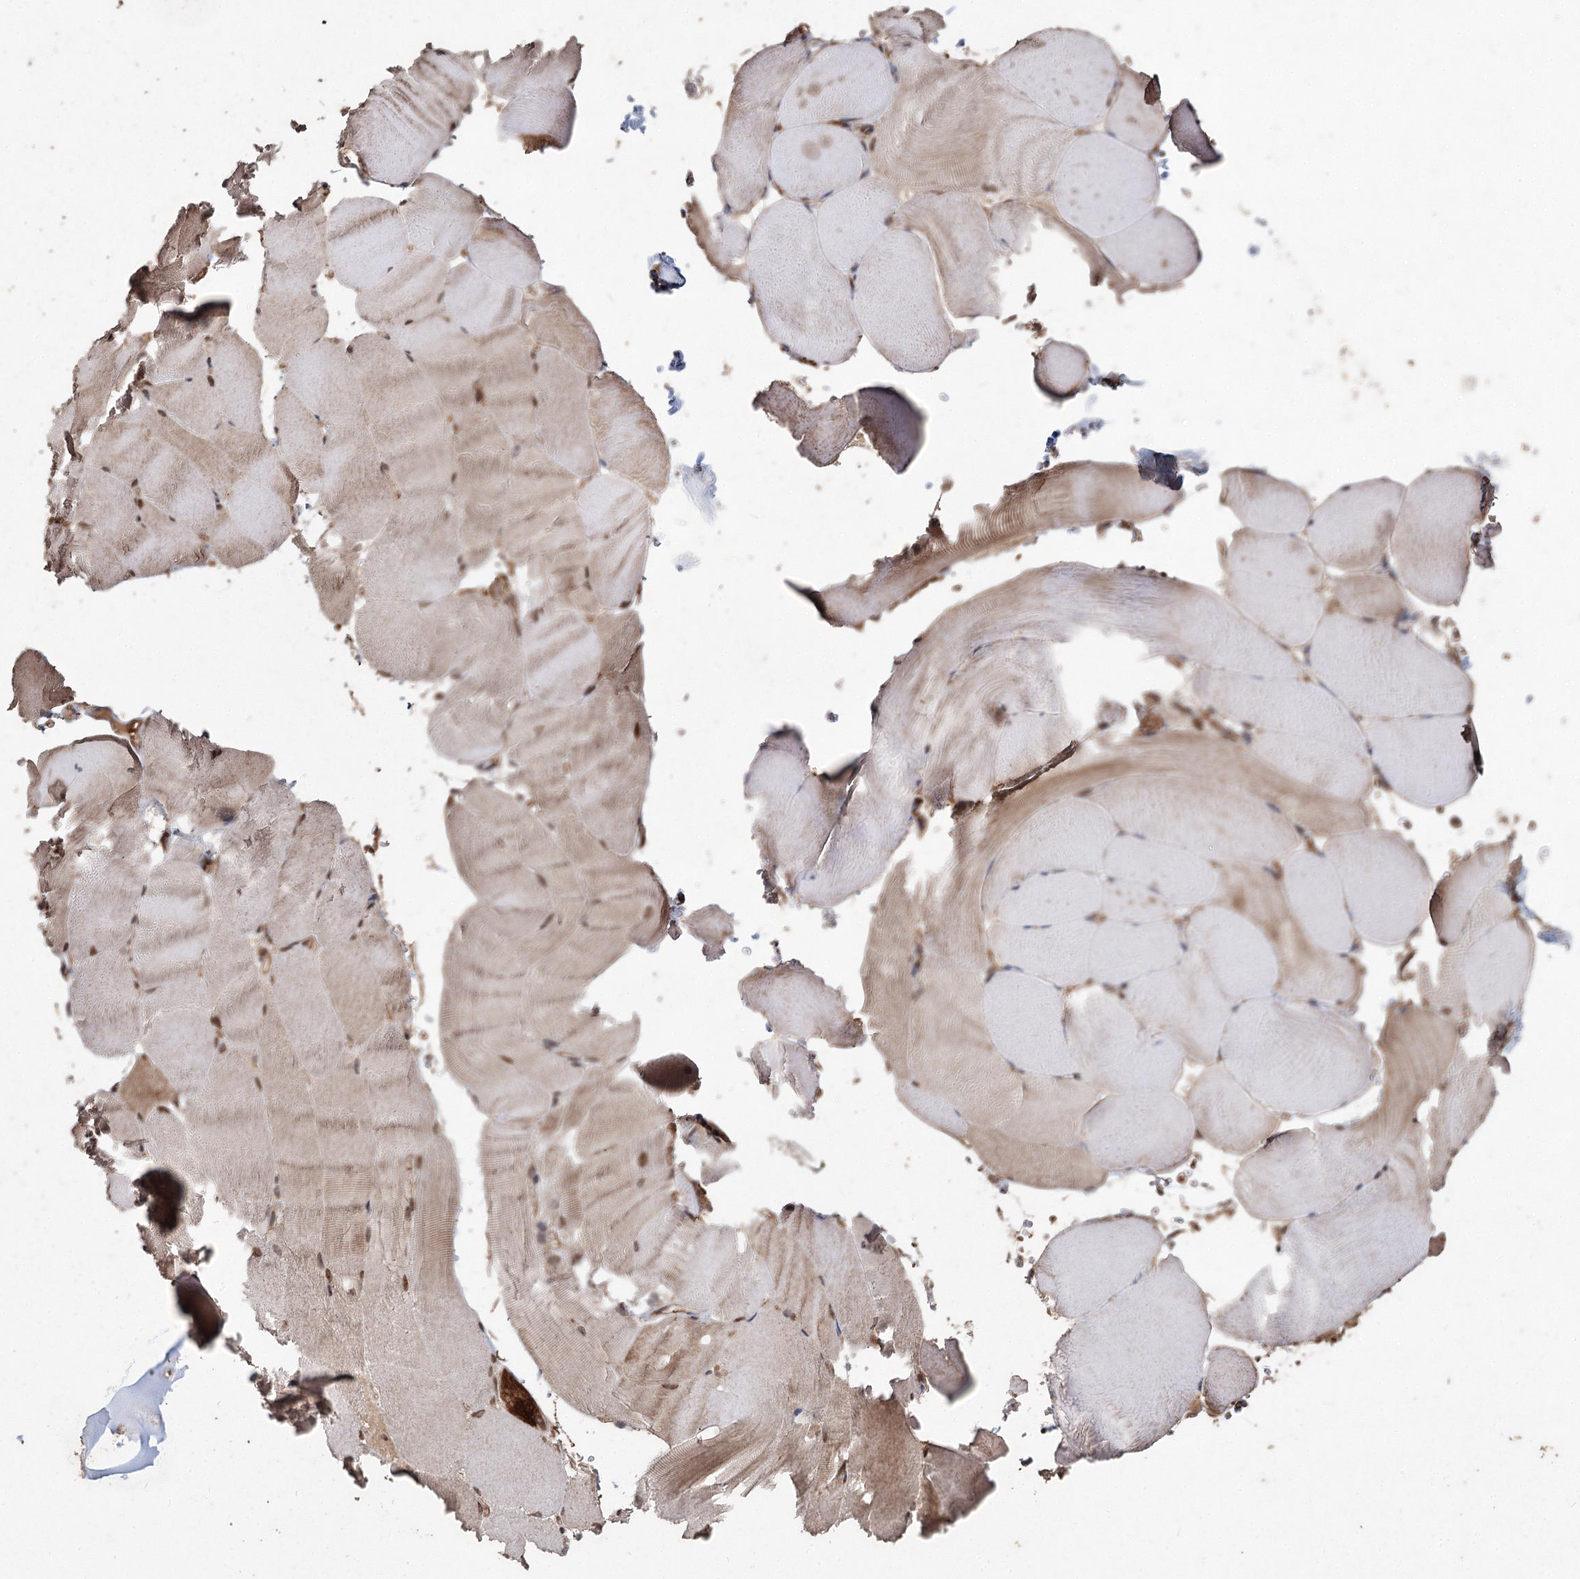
{"staining": {"intensity": "moderate", "quantity": "<25%", "location": "nuclear"}, "tissue": "skeletal muscle", "cell_type": "Myocytes", "image_type": "normal", "snomed": [{"axis": "morphology", "description": "Normal tissue, NOS"}, {"axis": "topography", "description": "Skeletal muscle"}, {"axis": "topography", "description": "Parathyroid gland"}], "caption": "High-power microscopy captured an IHC histopathology image of normal skeletal muscle, revealing moderate nuclear positivity in about <25% of myocytes.", "gene": "FBXO7", "patient": {"sex": "female", "age": 37}}